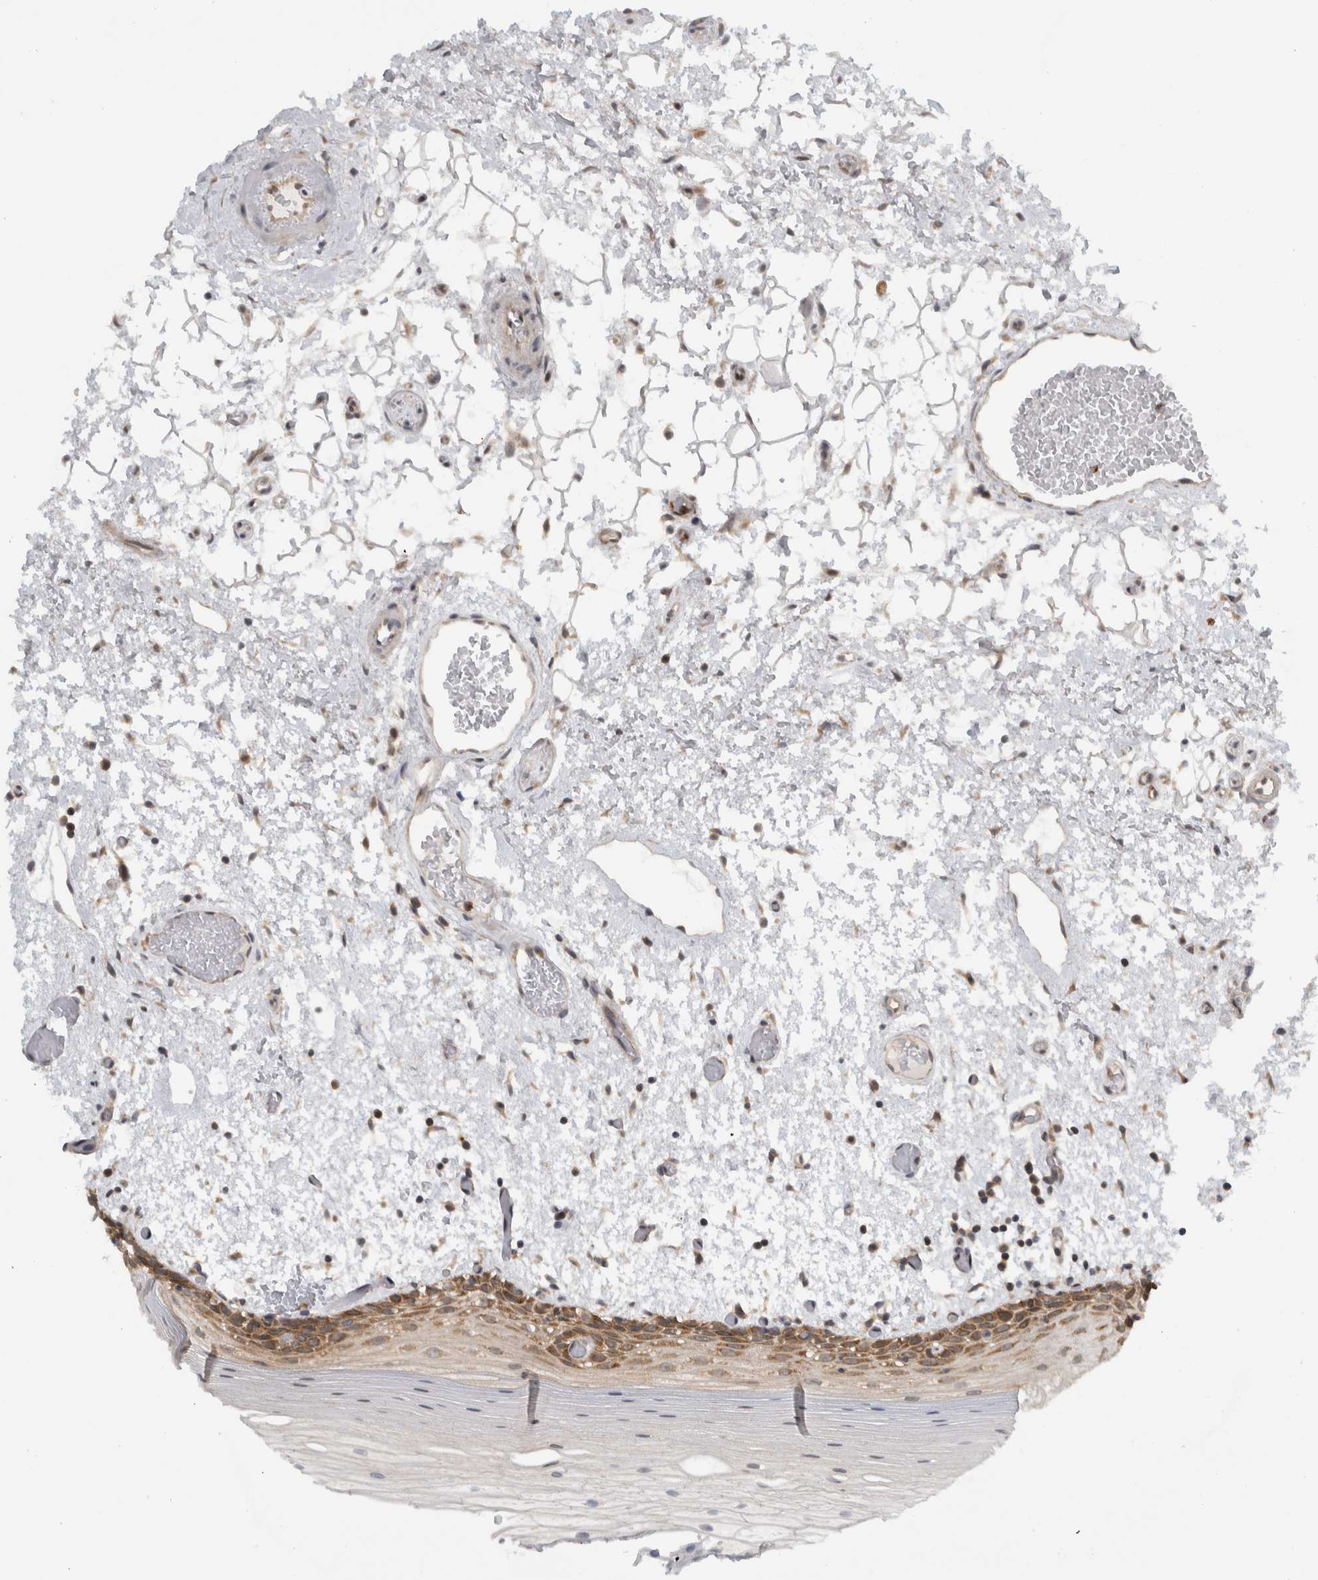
{"staining": {"intensity": "strong", "quantity": "25%-75%", "location": "cytoplasmic/membranous"}, "tissue": "oral mucosa", "cell_type": "Squamous epithelial cells", "image_type": "normal", "snomed": [{"axis": "morphology", "description": "Normal tissue, NOS"}, {"axis": "topography", "description": "Oral tissue"}], "caption": "Oral mucosa stained for a protein demonstrates strong cytoplasmic/membranous positivity in squamous epithelial cells. (Stains: DAB in brown, nuclei in blue, Microscopy: brightfield microscopy at high magnification).", "gene": "CCDC43", "patient": {"sex": "male", "age": 52}}